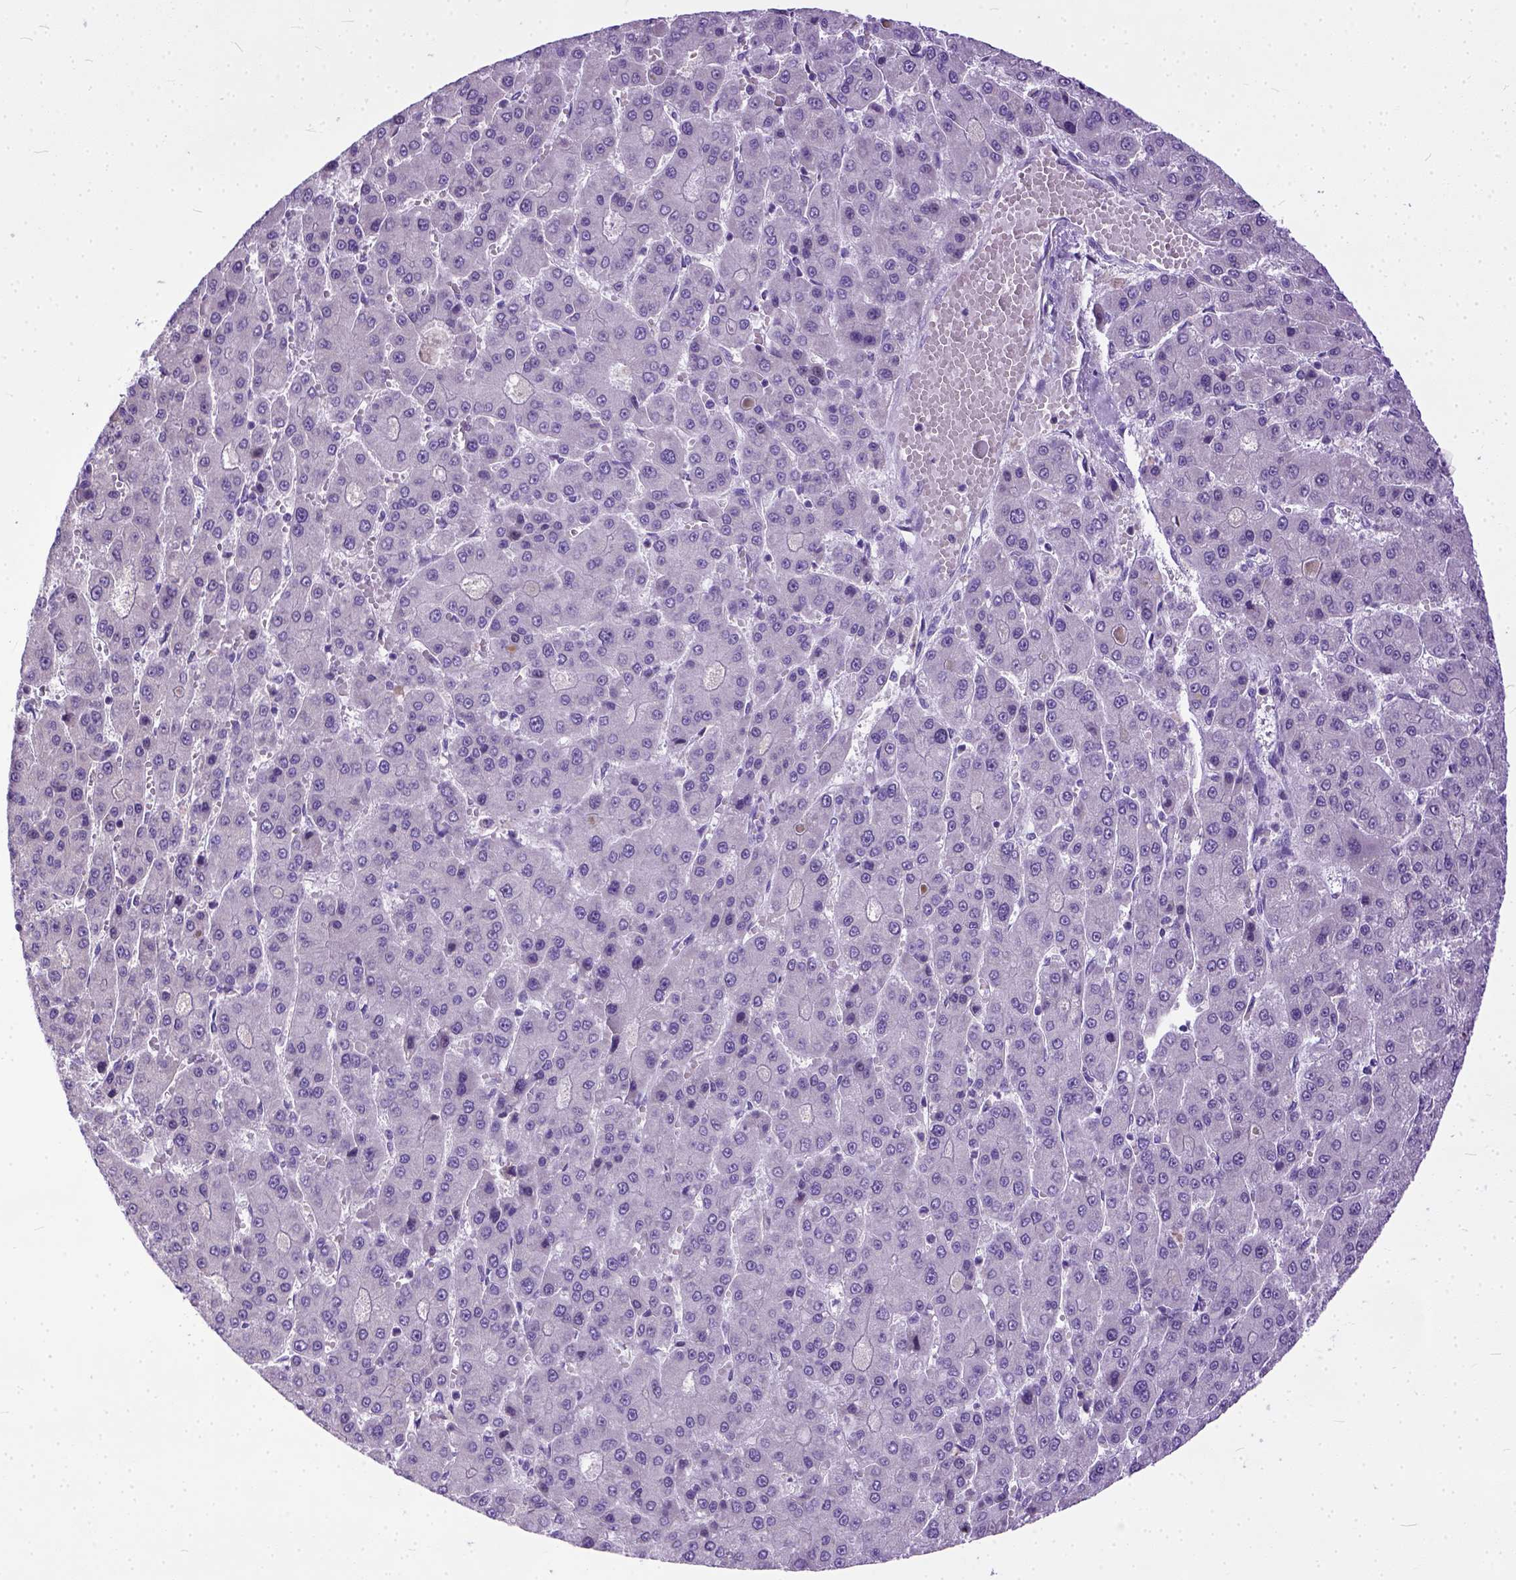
{"staining": {"intensity": "negative", "quantity": "none", "location": "none"}, "tissue": "liver cancer", "cell_type": "Tumor cells", "image_type": "cancer", "snomed": [{"axis": "morphology", "description": "Carcinoma, Hepatocellular, NOS"}, {"axis": "topography", "description": "Liver"}], "caption": "Immunohistochemistry histopathology image of human hepatocellular carcinoma (liver) stained for a protein (brown), which demonstrates no staining in tumor cells.", "gene": "PLK5", "patient": {"sex": "male", "age": 70}}